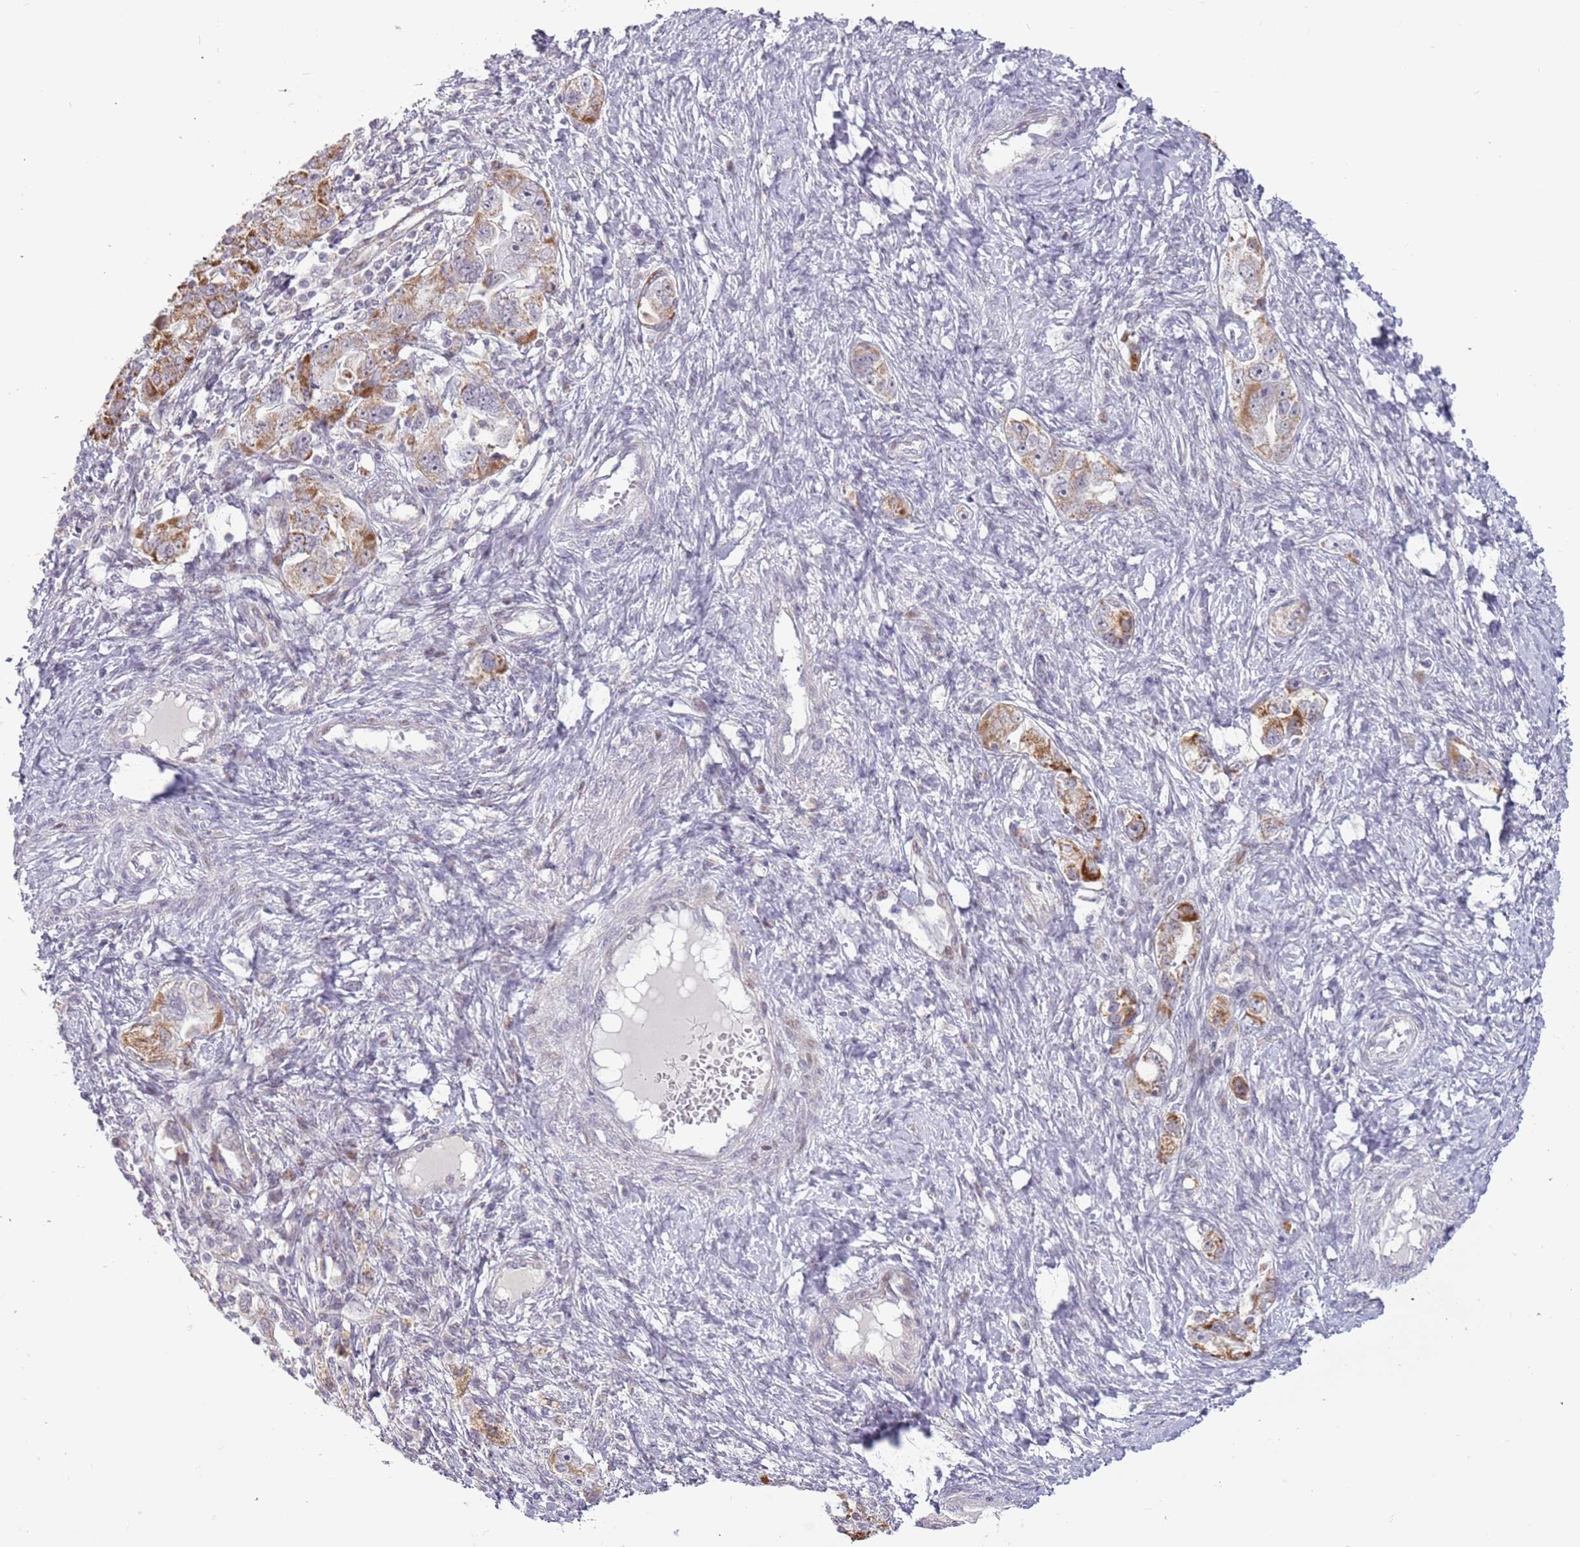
{"staining": {"intensity": "moderate", "quantity": ">75%", "location": "cytoplasmic/membranous"}, "tissue": "ovarian cancer", "cell_type": "Tumor cells", "image_type": "cancer", "snomed": [{"axis": "morphology", "description": "Carcinoma, NOS"}, {"axis": "morphology", "description": "Cystadenocarcinoma, serous, NOS"}, {"axis": "topography", "description": "Ovary"}], "caption": "This histopathology image shows immunohistochemistry staining of human ovarian carcinoma, with medium moderate cytoplasmic/membranous staining in about >75% of tumor cells.", "gene": "MLLT11", "patient": {"sex": "female", "age": 69}}